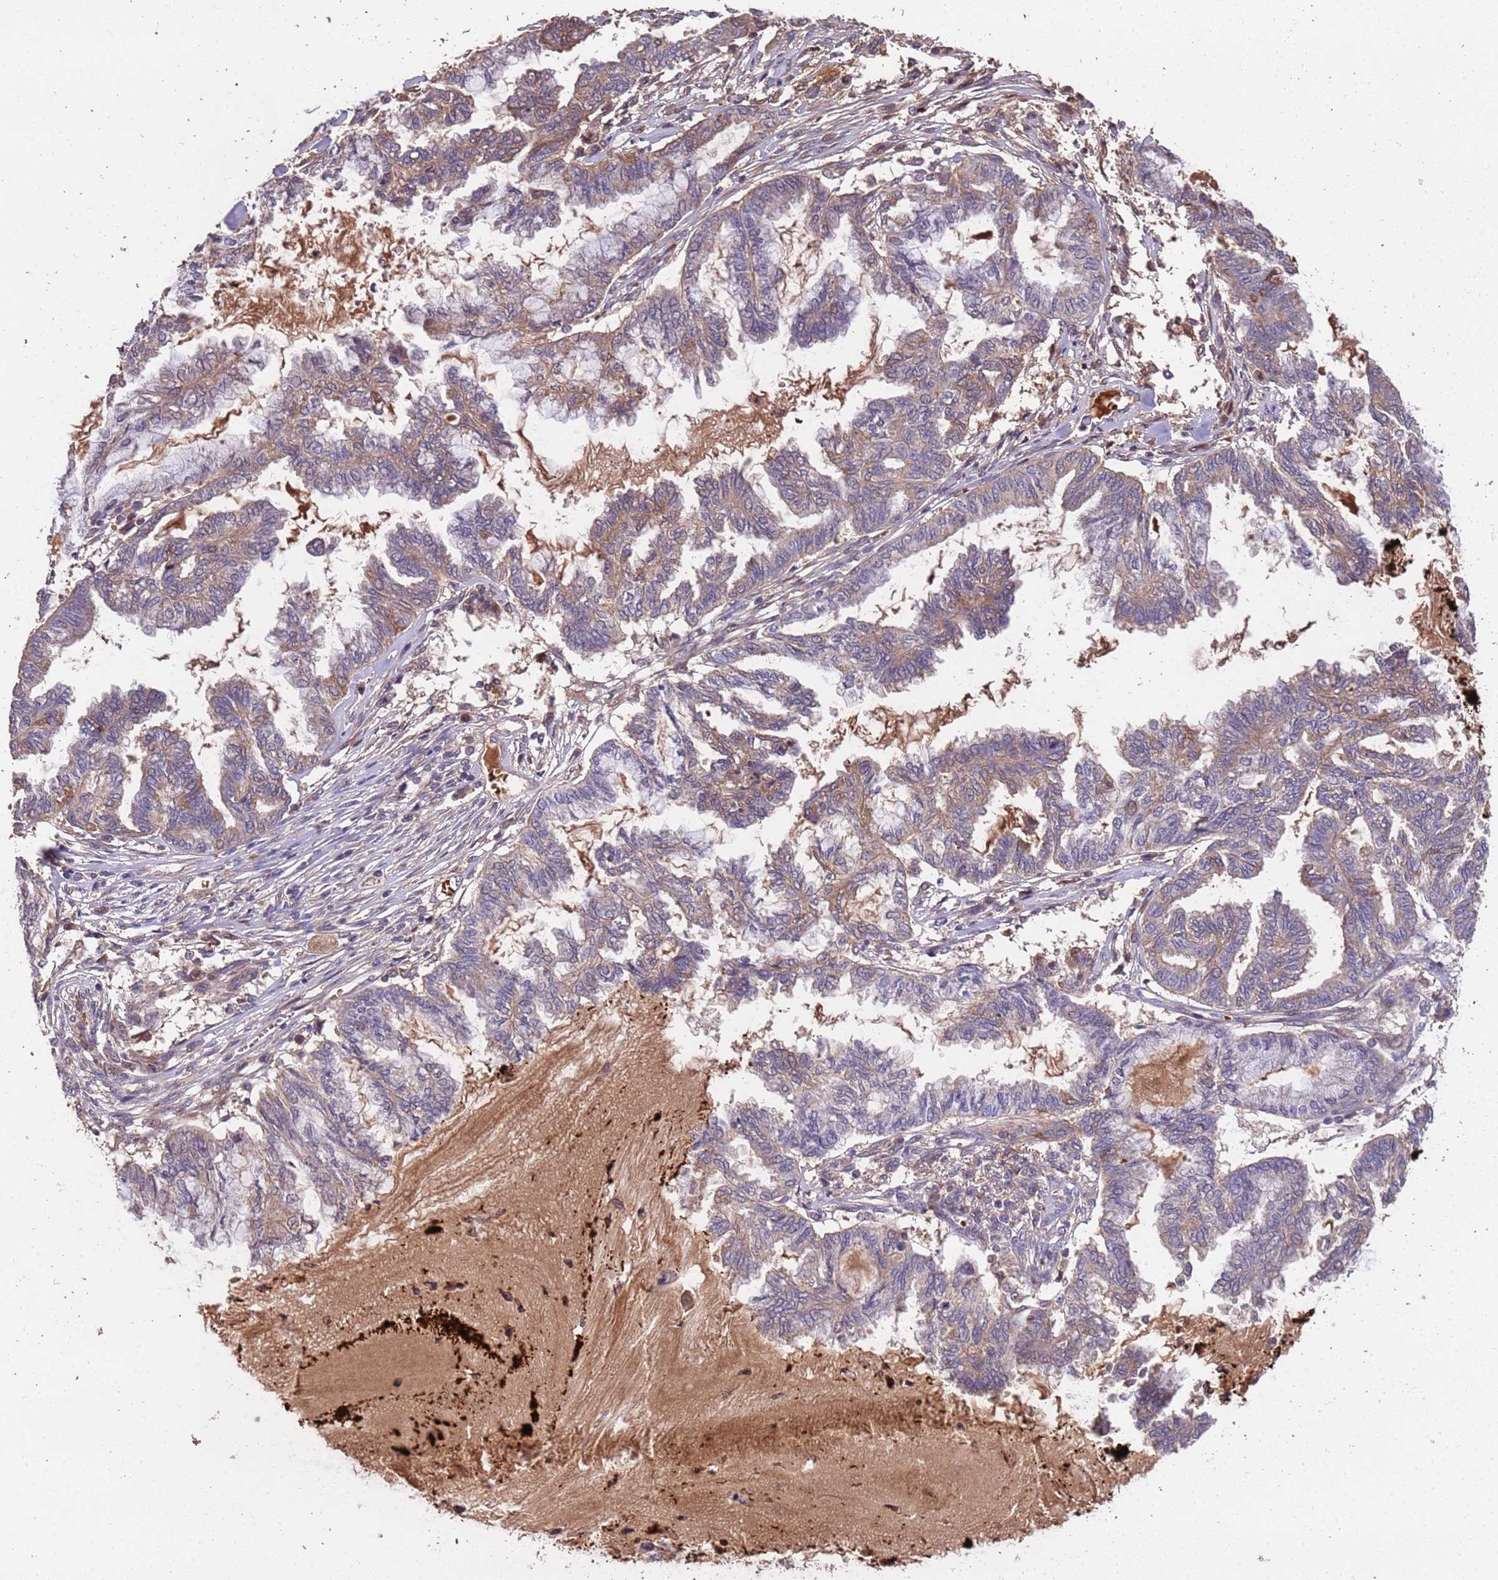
{"staining": {"intensity": "weak", "quantity": "25%-75%", "location": "cytoplasmic/membranous"}, "tissue": "endometrial cancer", "cell_type": "Tumor cells", "image_type": "cancer", "snomed": [{"axis": "morphology", "description": "Adenocarcinoma, NOS"}, {"axis": "topography", "description": "Endometrium"}], "caption": "High-magnification brightfield microscopy of adenocarcinoma (endometrial) stained with DAB (3,3'-diaminobenzidine) (brown) and counterstained with hematoxylin (blue). tumor cells exhibit weak cytoplasmic/membranous positivity is appreciated in approximately25%-75% of cells. Ihc stains the protein in brown and the nuclei are stained blue.", "gene": "CCDC184", "patient": {"sex": "female", "age": 86}}